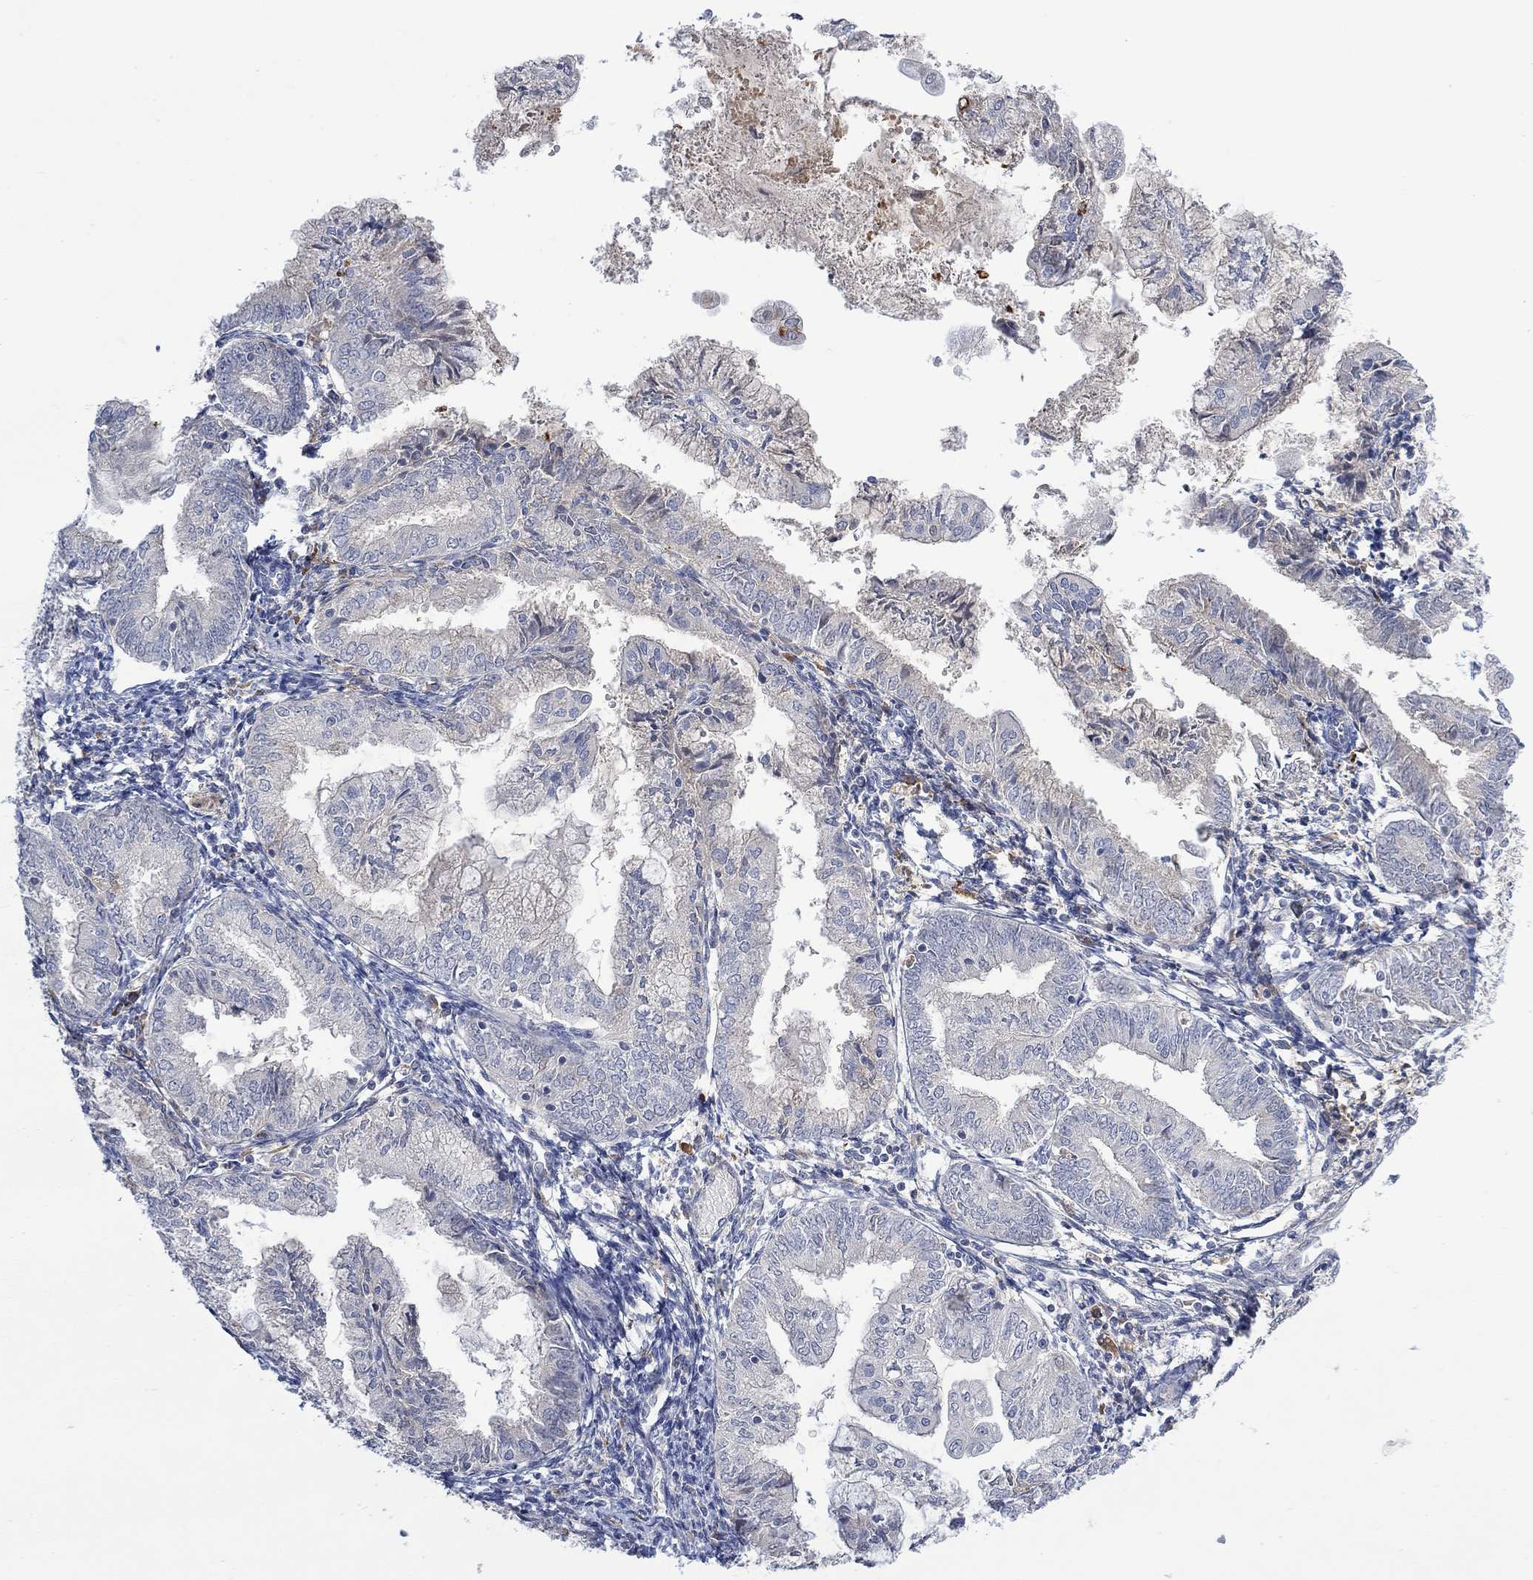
{"staining": {"intensity": "negative", "quantity": "none", "location": "none"}, "tissue": "endometrial cancer", "cell_type": "Tumor cells", "image_type": "cancer", "snomed": [{"axis": "morphology", "description": "Adenocarcinoma, NOS"}, {"axis": "topography", "description": "Endometrium"}], "caption": "Immunohistochemistry of endometrial adenocarcinoma demonstrates no staining in tumor cells.", "gene": "MSTN", "patient": {"sex": "female", "age": 56}}